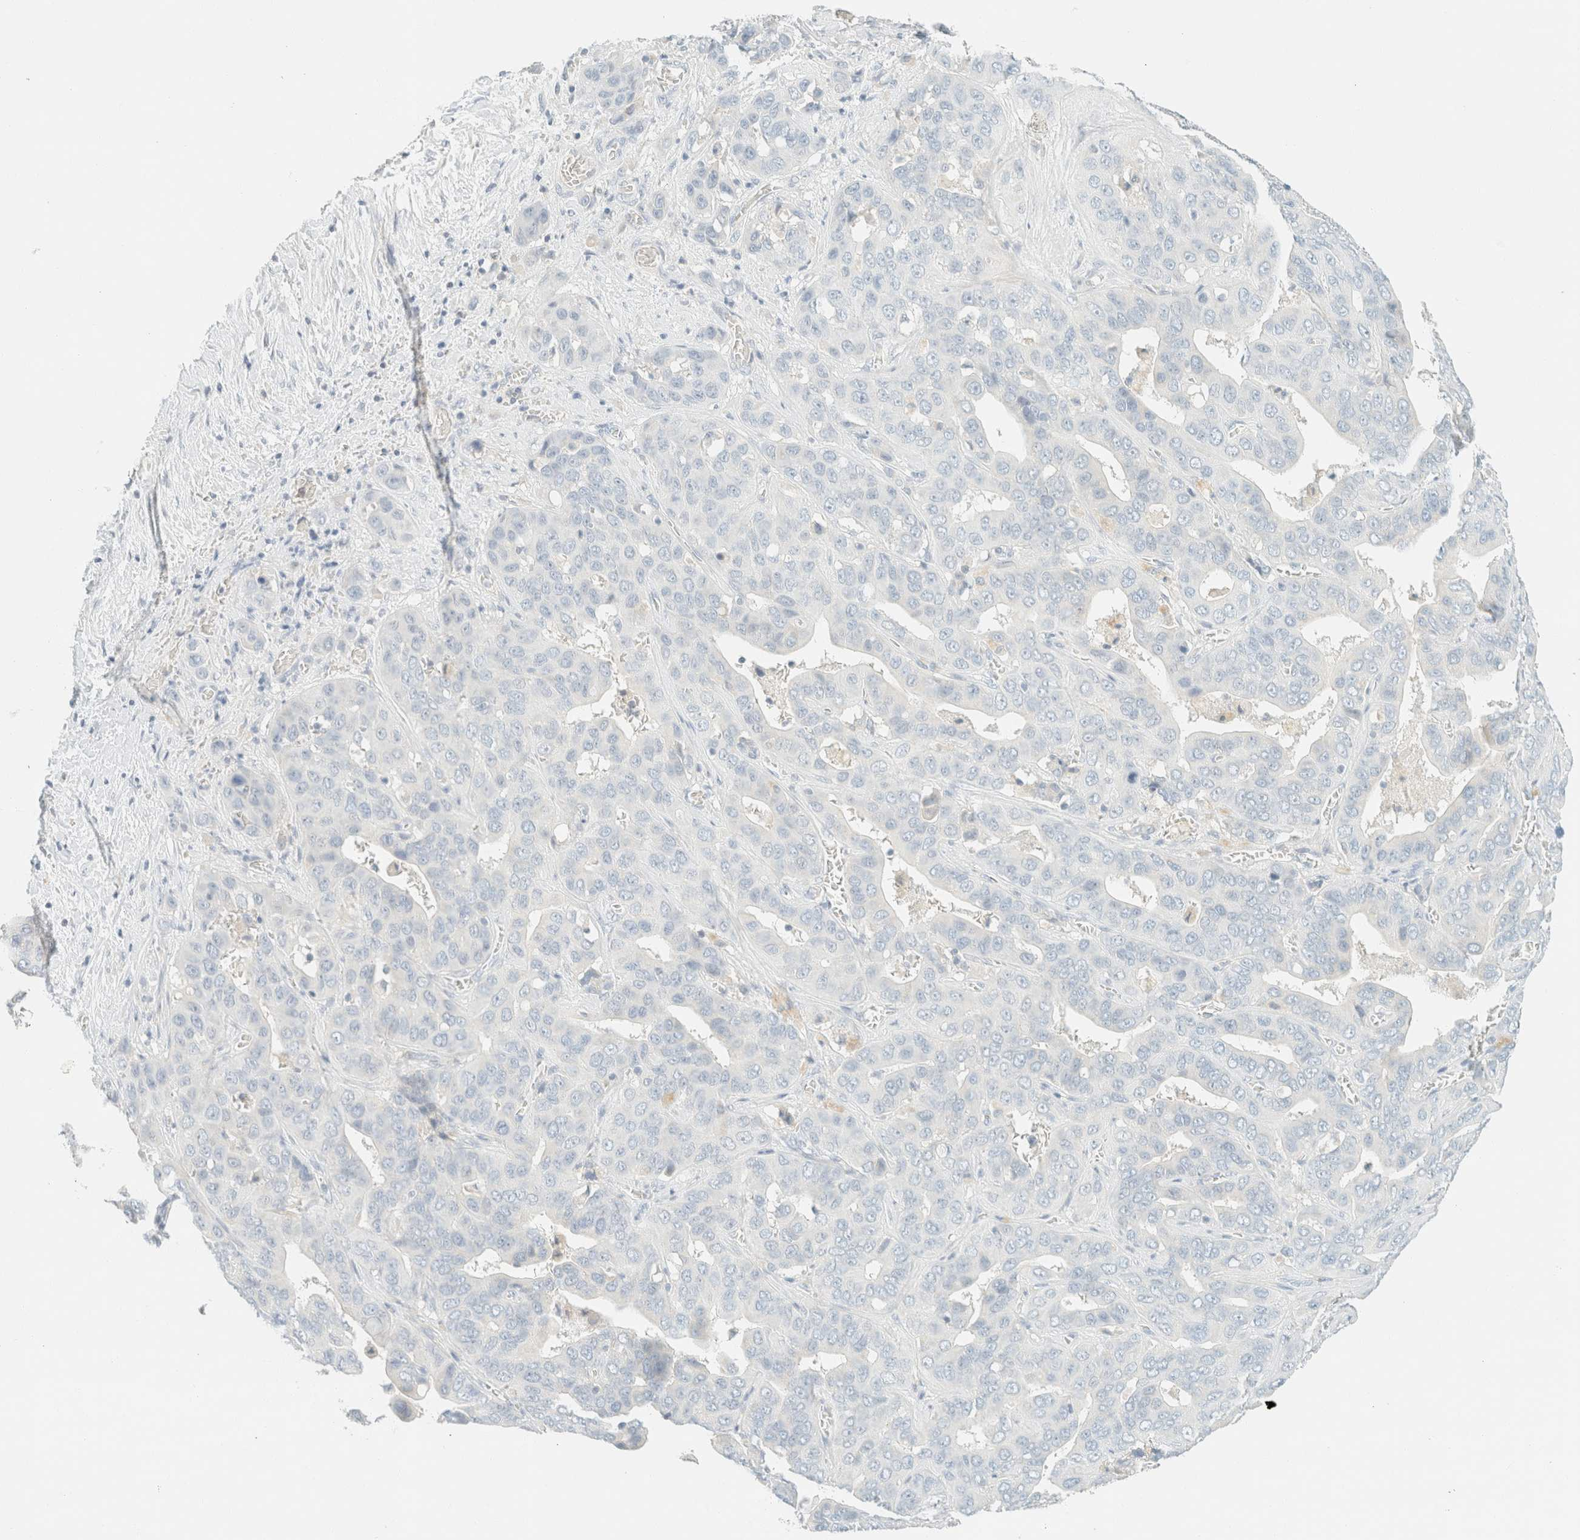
{"staining": {"intensity": "negative", "quantity": "none", "location": "none"}, "tissue": "liver cancer", "cell_type": "Tumor cells", "image_type": "cancer", "snomed": [{"axis": "morphology", "description": "Cholangiocarcinoma"}, {"axis": "topography", "description": "Liver"}], "caption": "Cholangiocarcinoma (liver) was stained to show a protein in brown. There is no significant positivity in tumor cells.", "gene": "GPA33", "patient": {"sex": "female", "age": 52}}